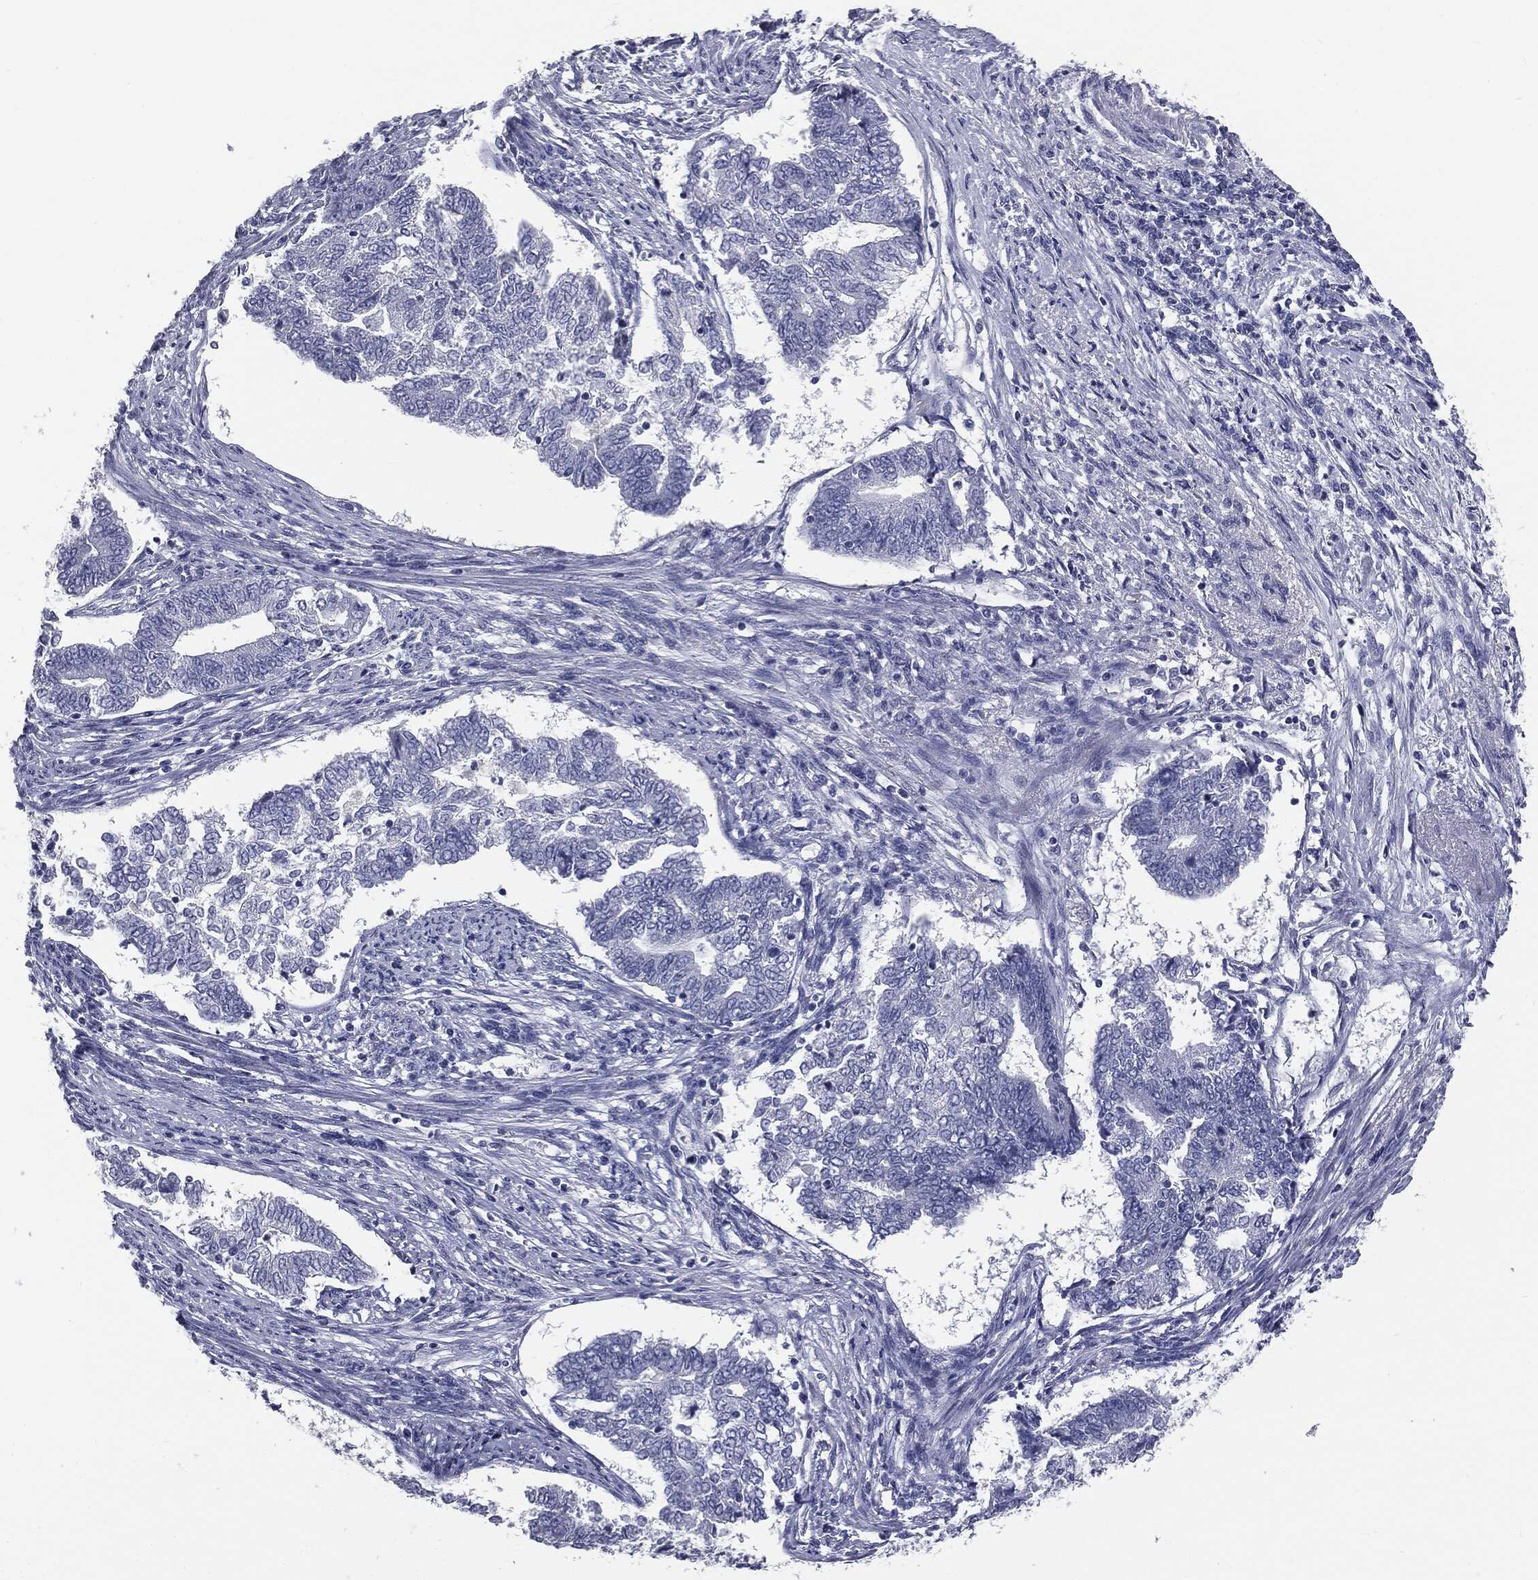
{"staining": {"intensity": "negative", "quantity": "none", "location": "none"}, "tissue": "endometrial cancer", "cell_type": "Tumor cells", "image_type": "cancer", "snomed": [{"axis": "morphology", "description": "Adenocarcinoma, NOS"}, {"axis": "topography", "description": "Endometrium"}], "caption": "Endometrial cancer was stained to show a protein in brown. There is no significant staining in tumor cells. The staining was performed using DAB to visualize the protein expression in brown, while the nuclei were stained in blue with hematoxylin (Magnification: 20x).", "gene": "AFP", "patient": {"sex": "female", "age": 65}}